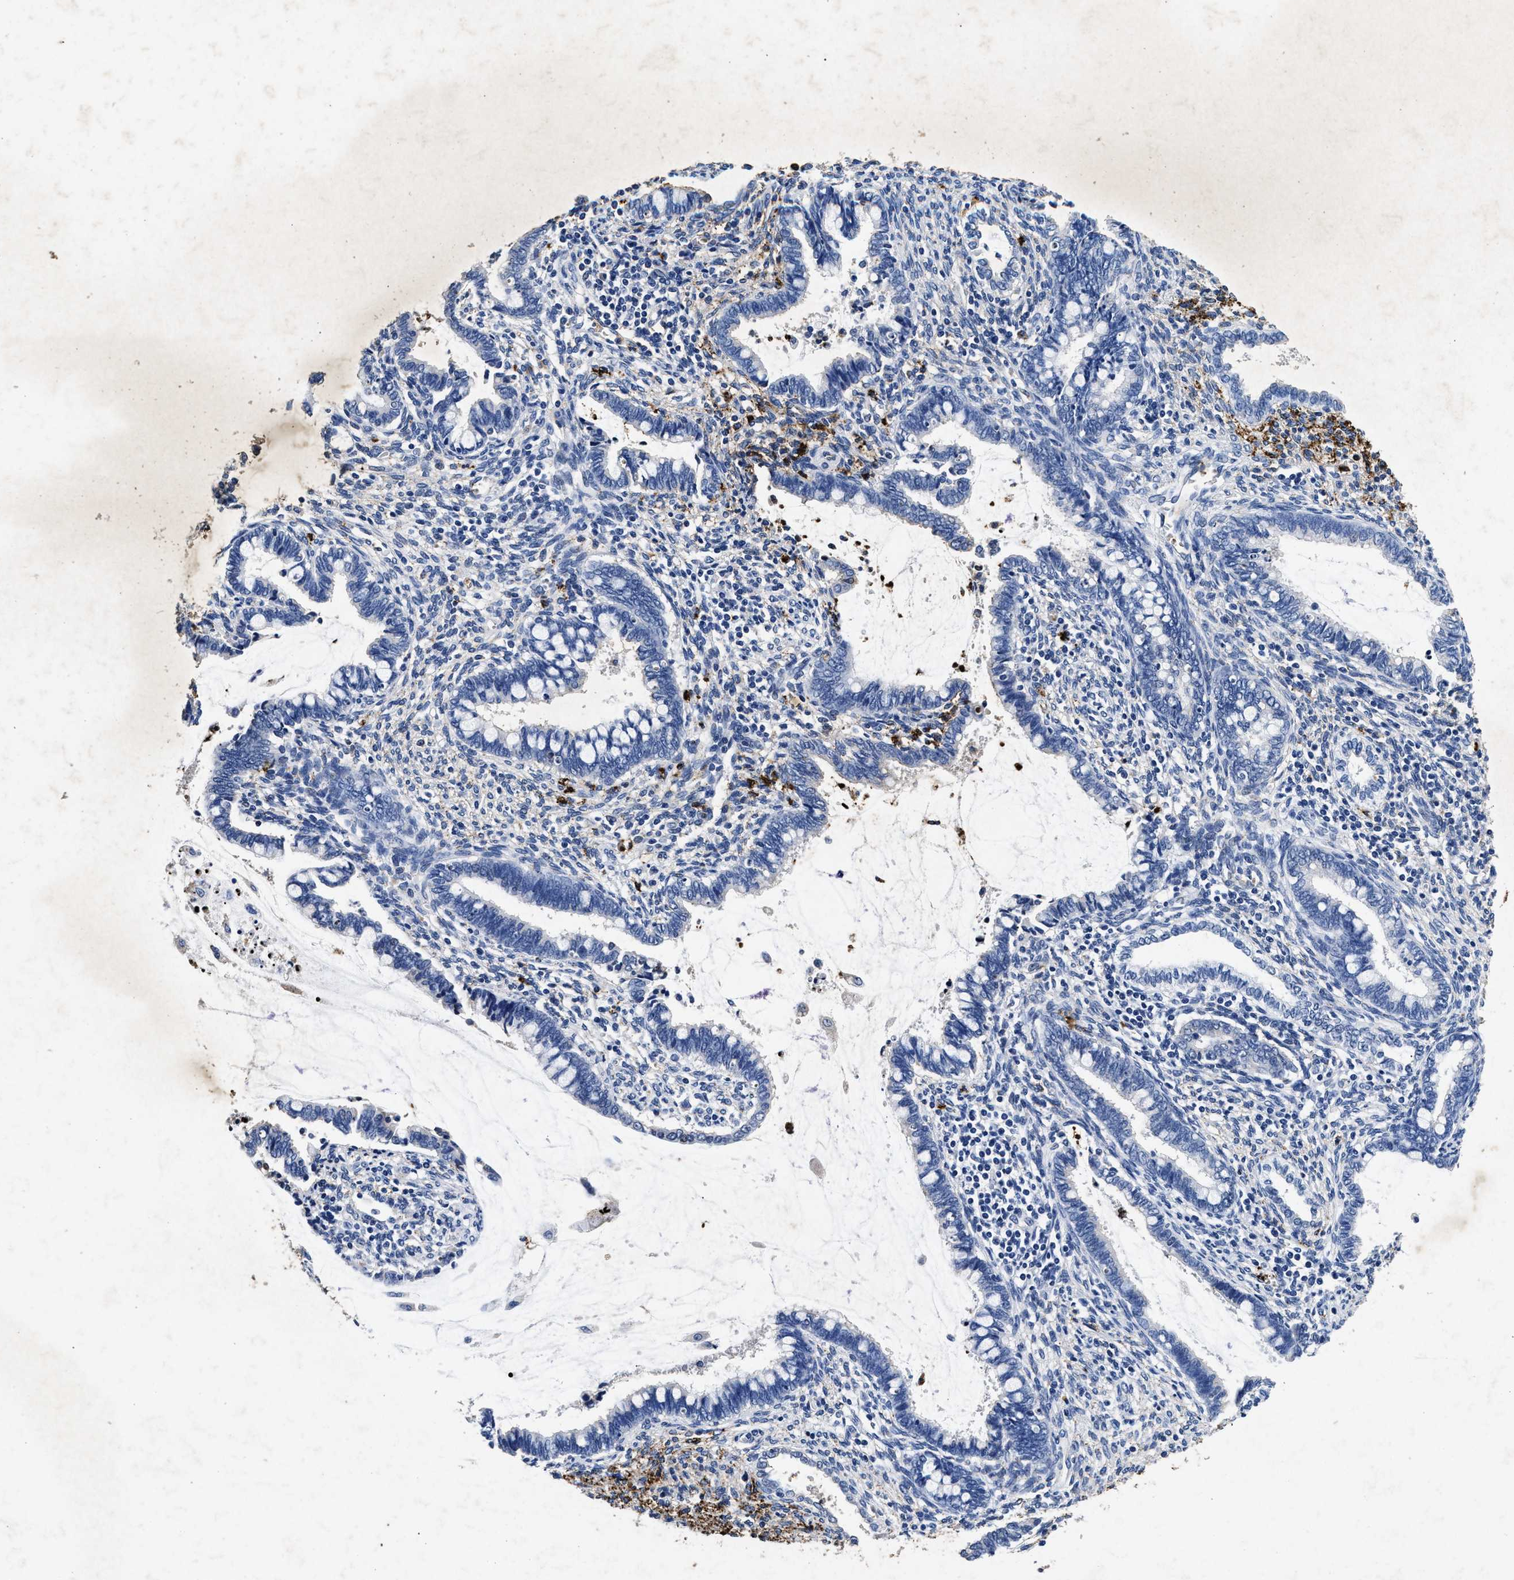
{"staining": {"intensity": "negative", "quantity": "none", "location": "none"}, "tissue": "cervical cancer", "cell_type": "Tumor cells", "image_type": "cancer", "snomed": [{"axis": "morphology", "description": "Adenocarcinoma, NOS"}, {"axis": "topography", "description": "Cervix"}], "caption": "Adenocarcinoma (cervical) stained for a protein using IHC reveals no staining tumor cells.", "gene": "LTB4R2", "patient": {"sex": "female", "age": 44}}